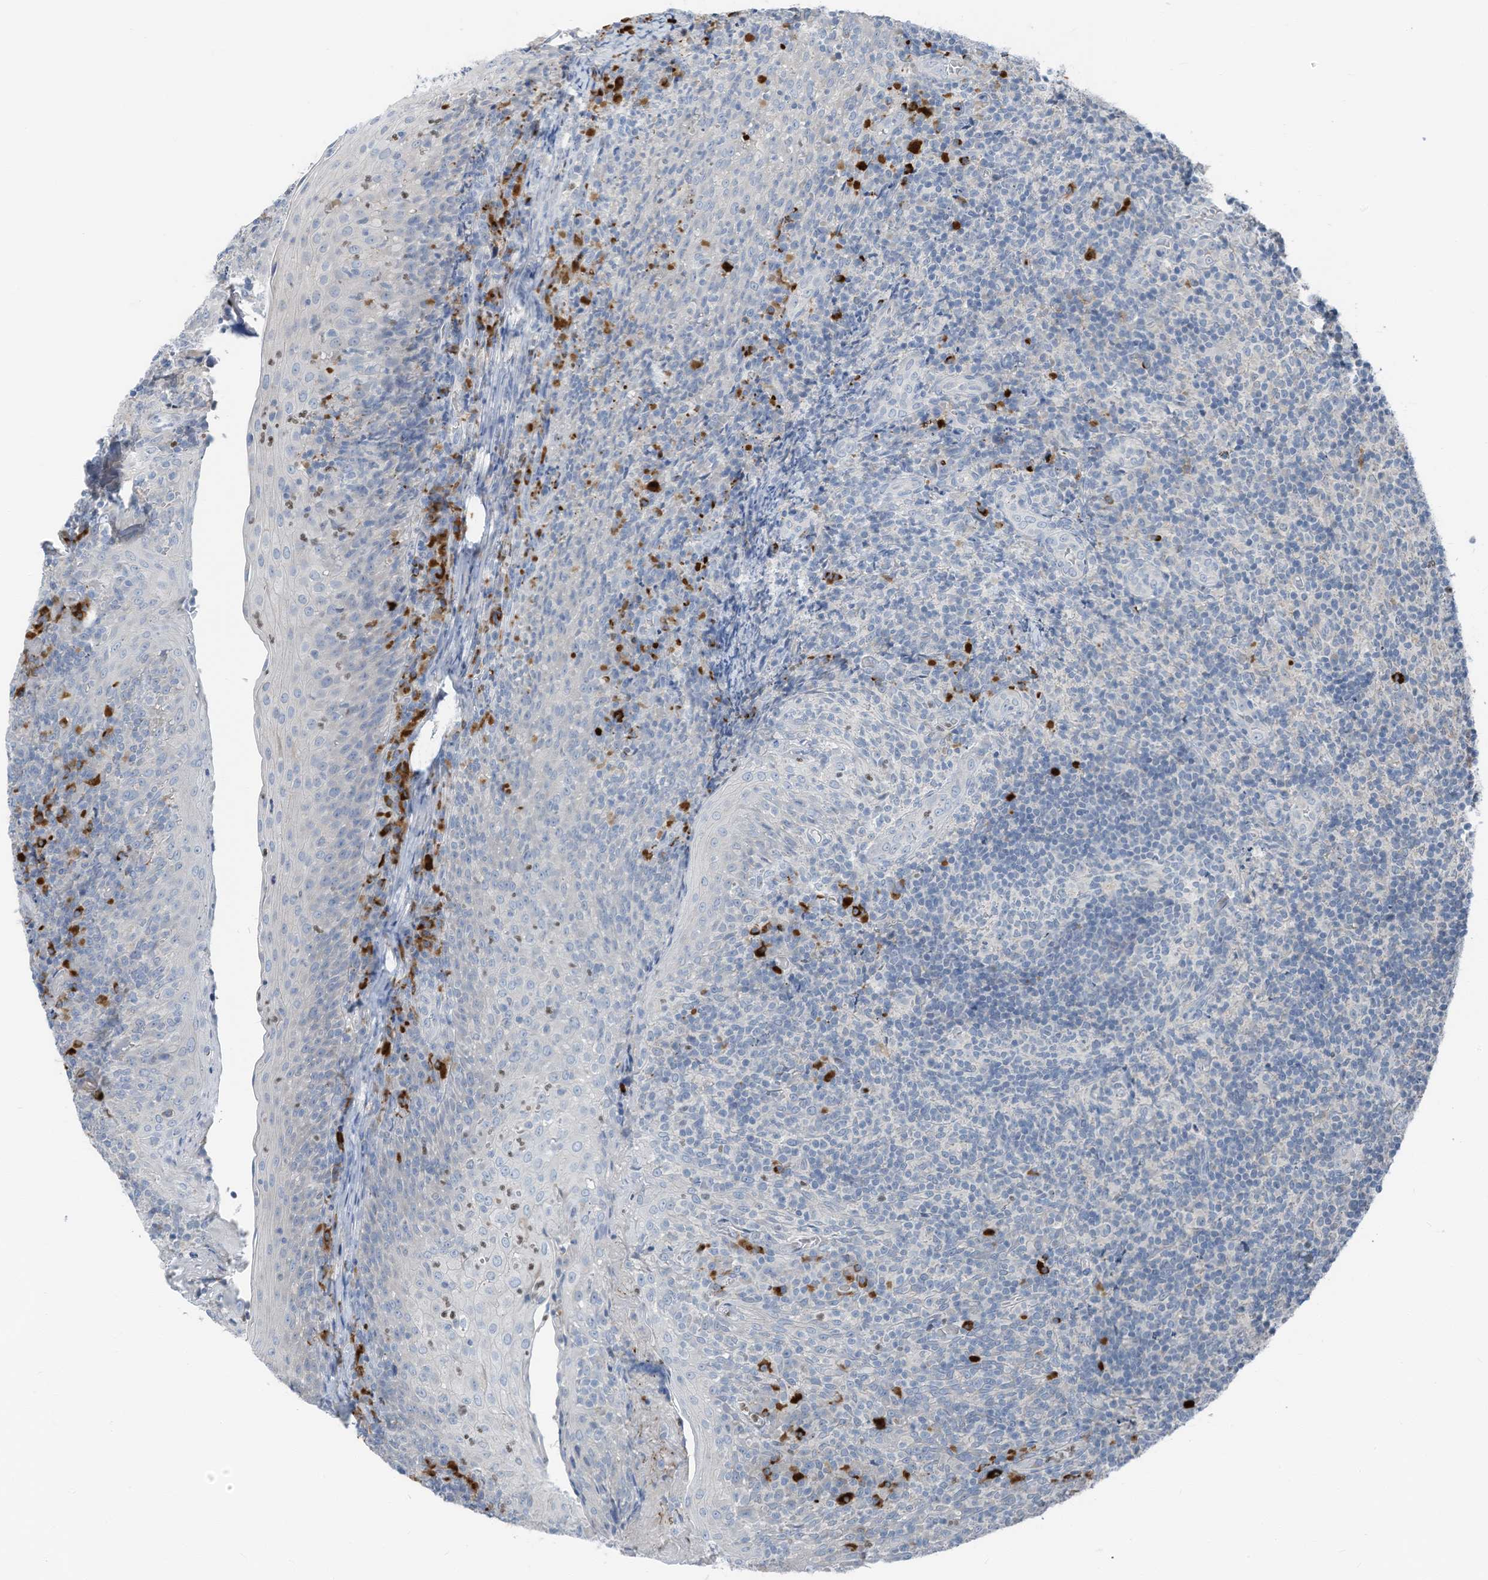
{"staining": {"intensity": "negative", "quantity": "none", "location": "none"}, "tissue": "tonsil", "cell_type": "Germinal center cells", "image_type": "normal", "snomed": [{"axis": "morphology", "description": "Normal tissue, NOS"}, {"axis": "topography", "description": "Tonsil"}], "caption": "Immunohistochemistry of benign human tonsil displays no expression in germinal center cells. (DAB immunohistochemistry, high magnification).", "gene": "CHMP2B", "patient": {"sex": "female", "age": 19}}